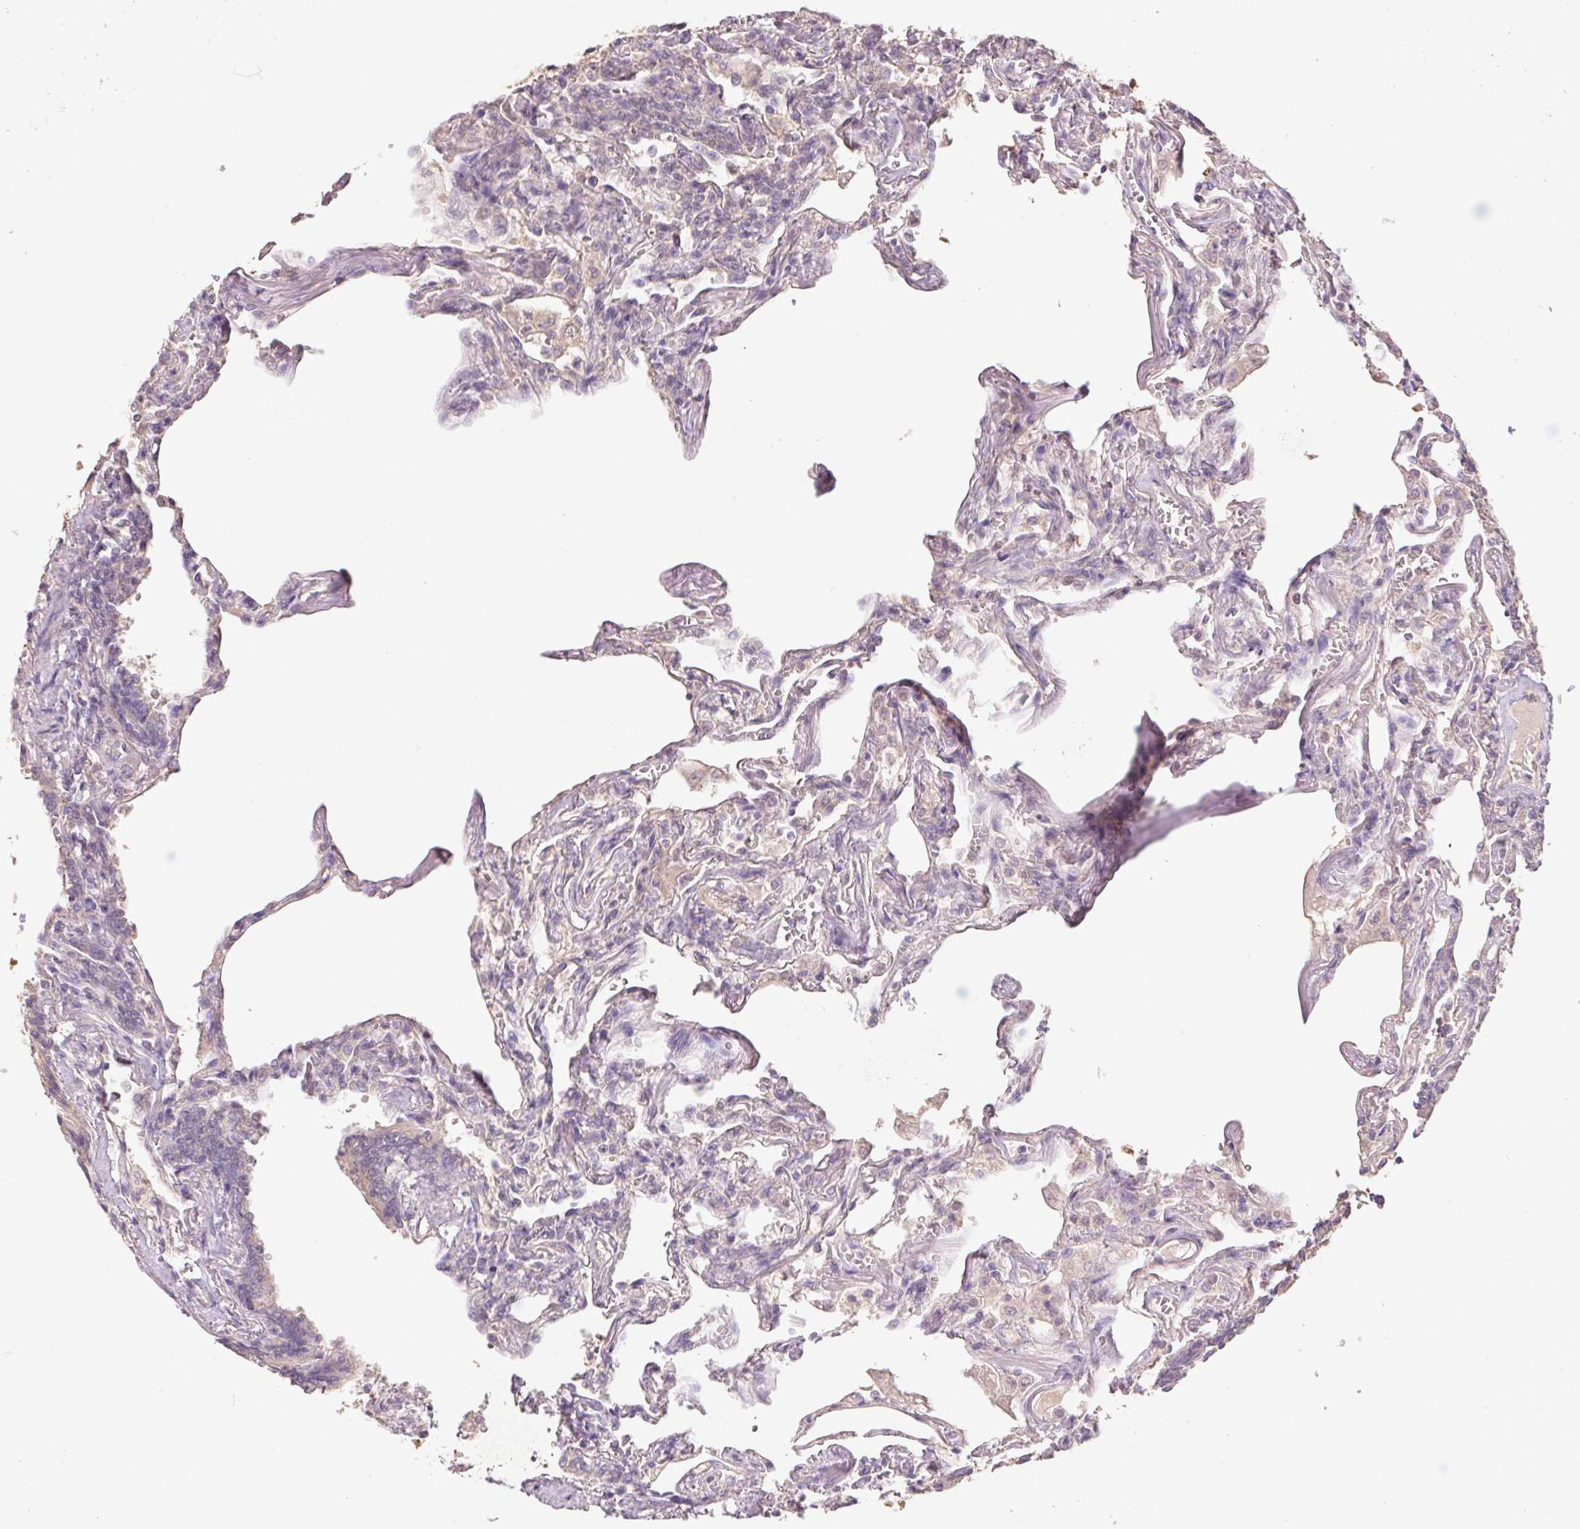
{"staining": {"intensity": "negative", "quantity": "none", "location": "none"}, "tissue": "lymphoma", "cell_type": "Tumor cells", "image_type": "cancer", "snomed": [{"axis": "morphology", "description": "Malignant lymphoma, non-Hodgkin's type, Low grade"}, {"axis": "topography", "description": "Lung"}], "caption": "The immunohistochemistry (IHC) micrograph has no significant staining in tumor cells of lymphoma tissue.", "gene": "GRM2", "patient": {"sex": "female", "age": 71}}